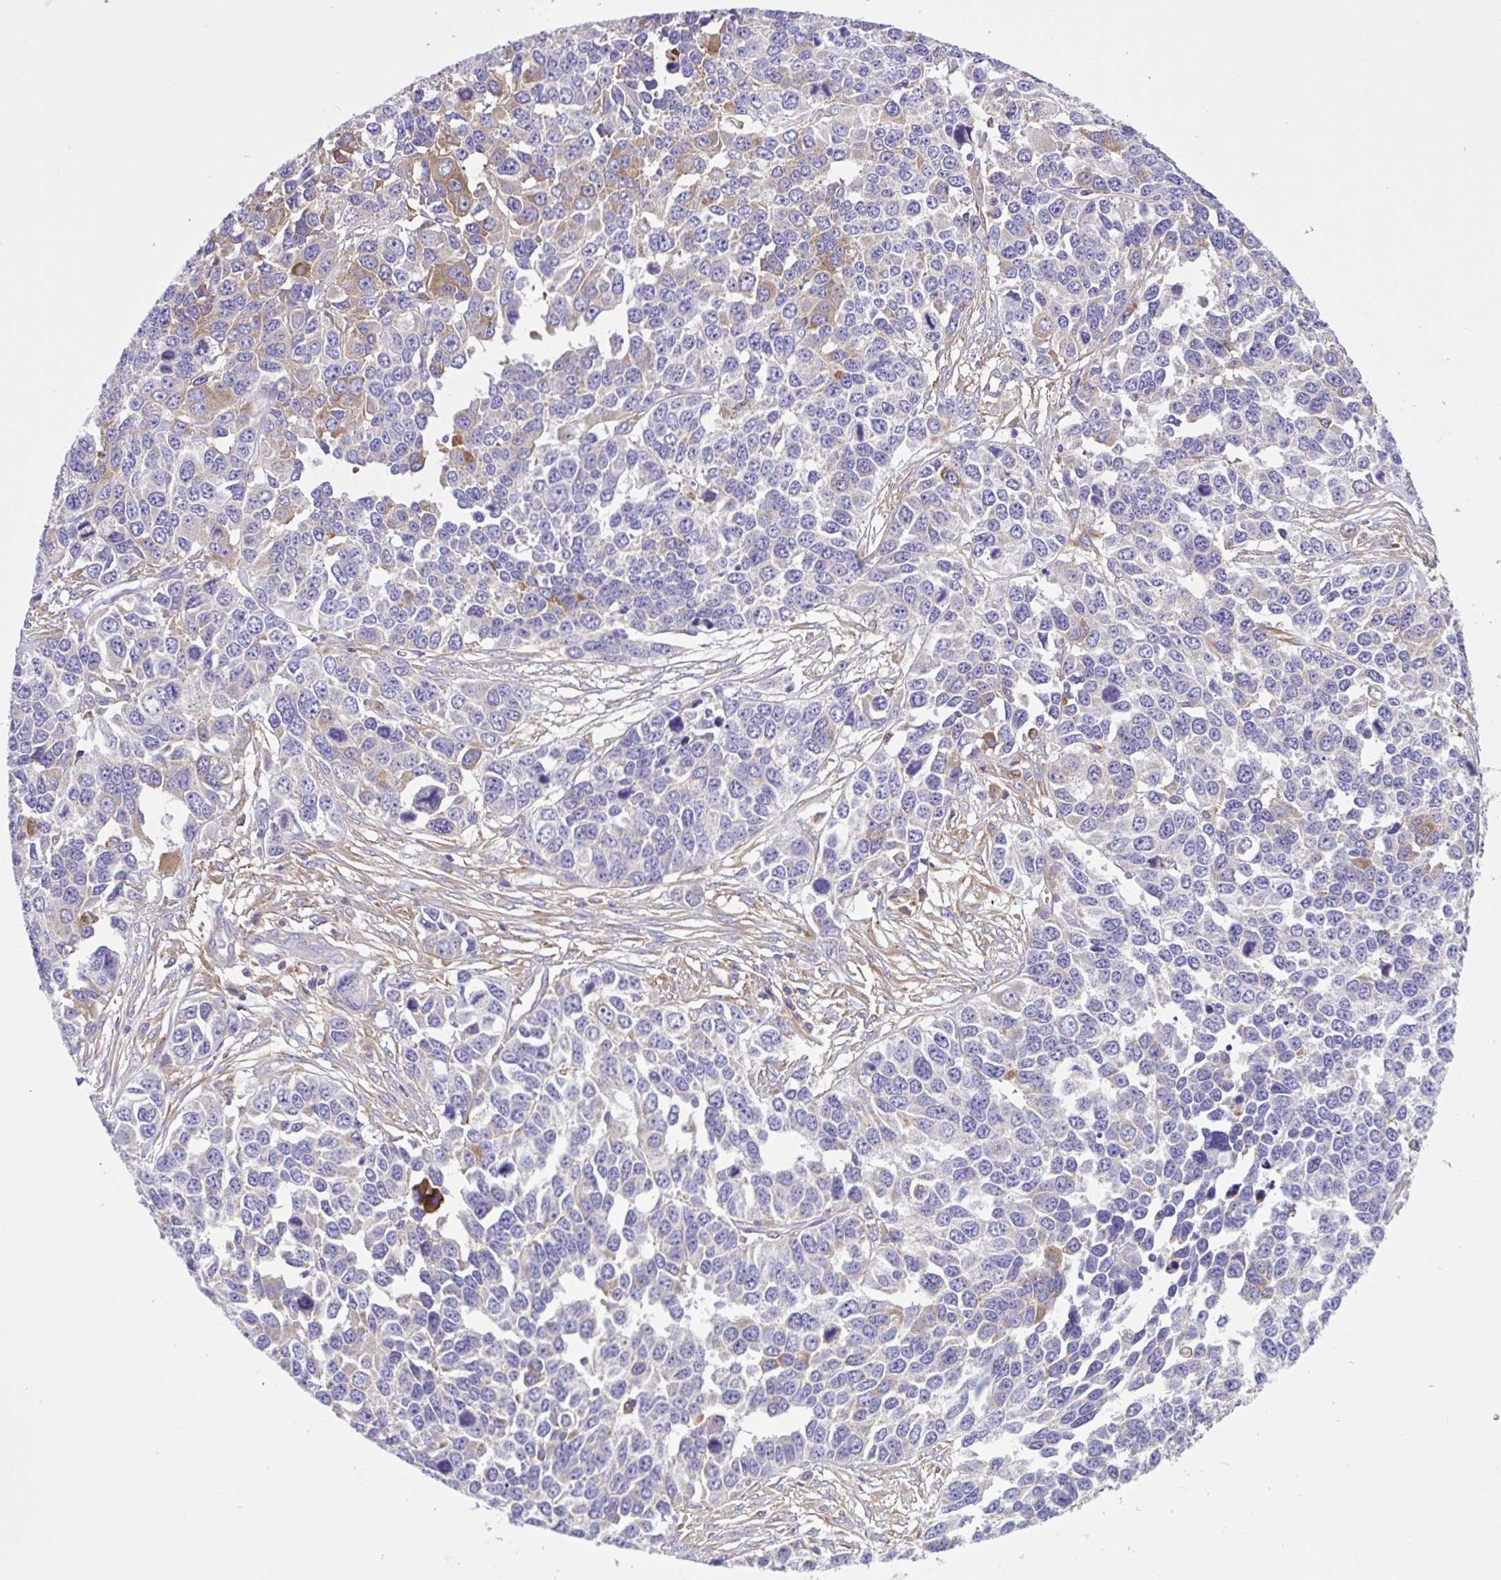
{"staining": {"intensity": "moderate", "quantity": "<25%", "location": "cytoplasmic/membranous"}, "tissue": "ovarian cancer", "cell_type": "Tumor cells", "image_type": "cancer", "snomed": [{"axis": "morphology", "description": "Cystadenocarcinoma, serous, NOS"}, {"axis": "topography", "description": "Ovary"}], "caption": "Immunohistochemical staining of human ovarian cancer (serous cystadenocarcinoma) displays low levels of moderate cytoplasmic/membranous protein positivity in approximately <25% of tumor cells.", "gene": "OR51M1", "patient": {"sex": "female", "age": 76}}